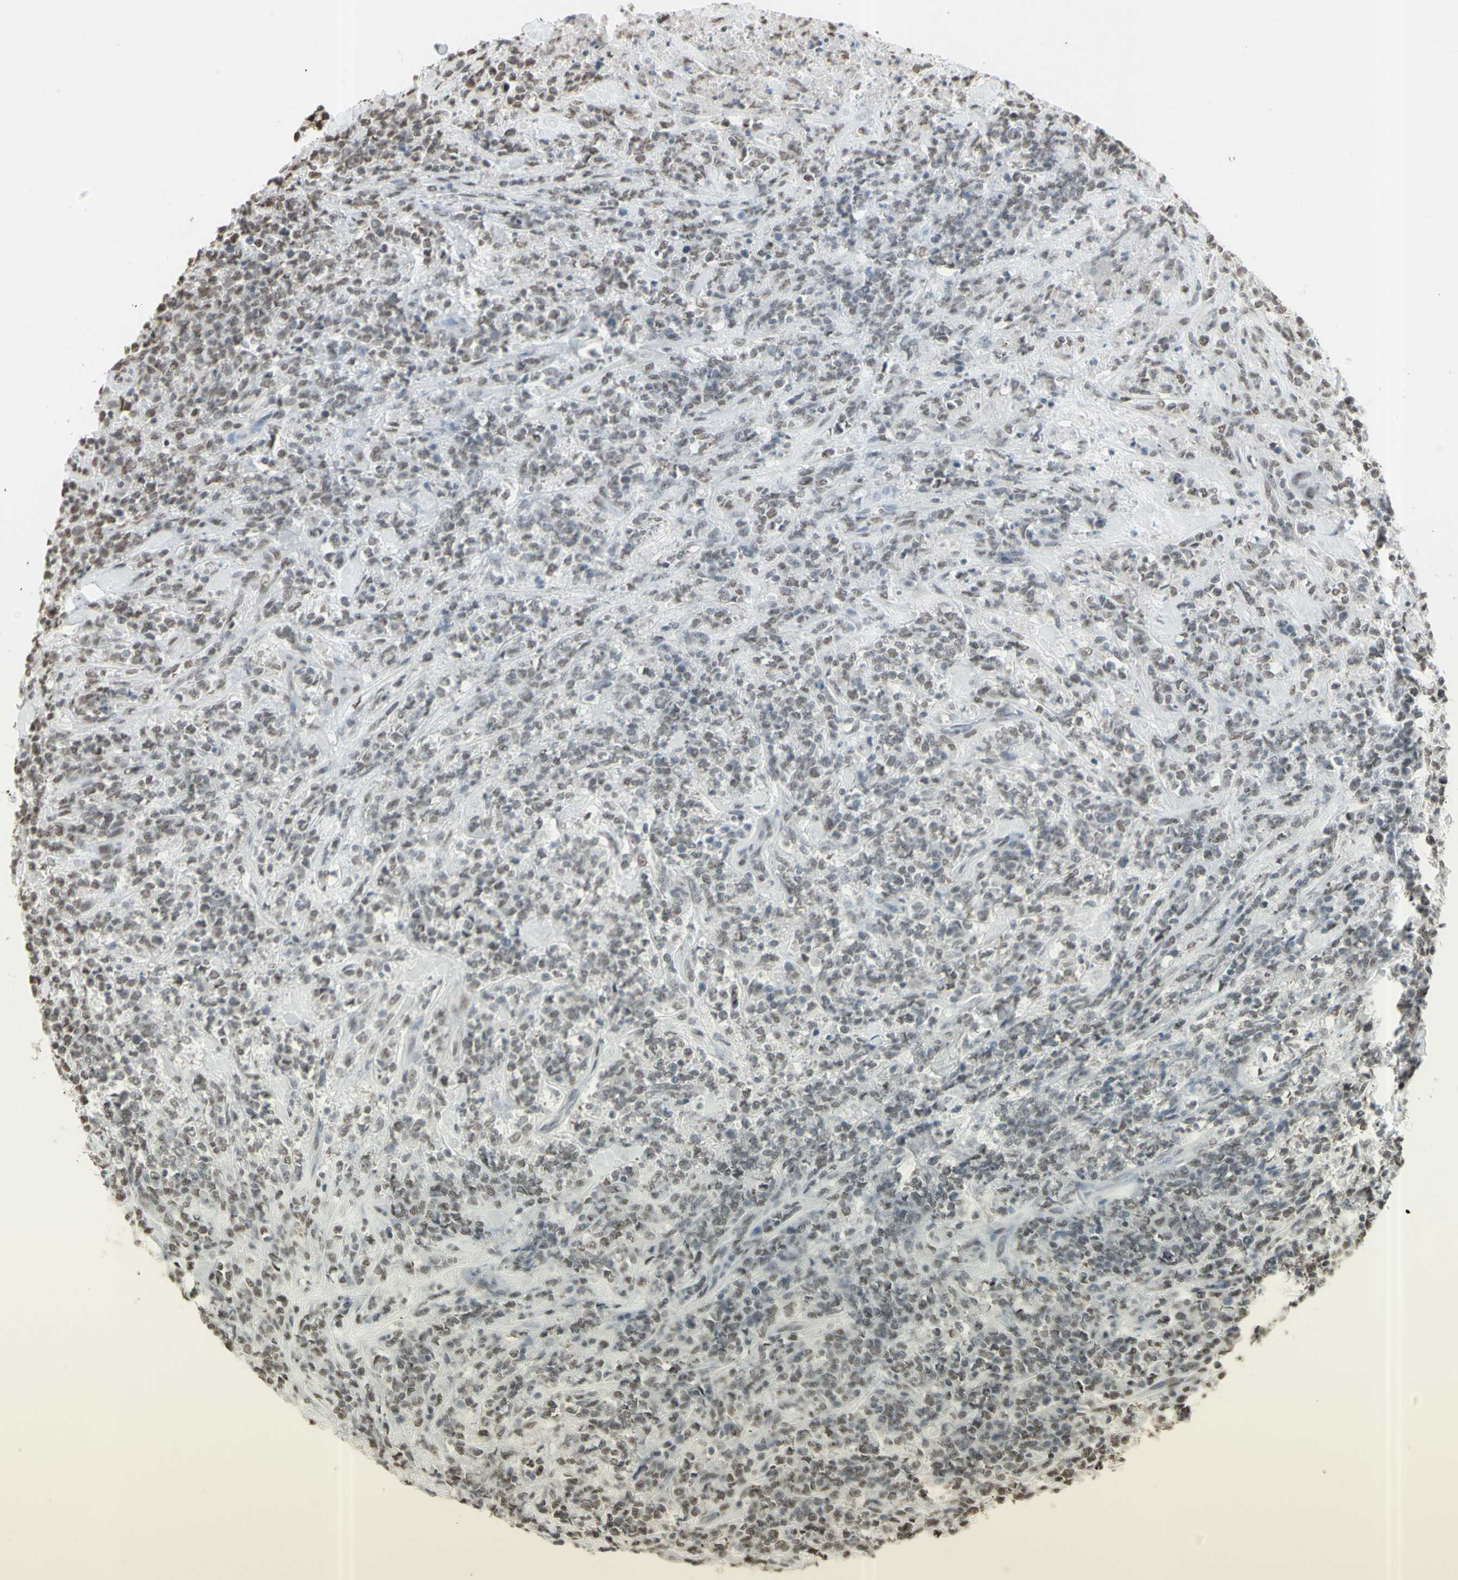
{"staining": {"intensity": "weak", "quantity": ">75%", "location": "nuclear"}, "tissue": "lymphoma", "cell_type": "Tumor cells", "image_type": "cancer", "snomed": [{"axis": "morphology", "description": "Malignant lymphoma, non-Hodgkin's type, High grade"}, {"axis": "topography", "description": "Soft tissue"}], "caption": "Immunohistochemical staining of human malignant lymphoma, non-Hodgkin's type (high-grade) demonstrates weak nuclear protein staining in about >75% of tumor cells.", "gene": "TRIM28", "patient": {"sex": "male", "age": 18}}